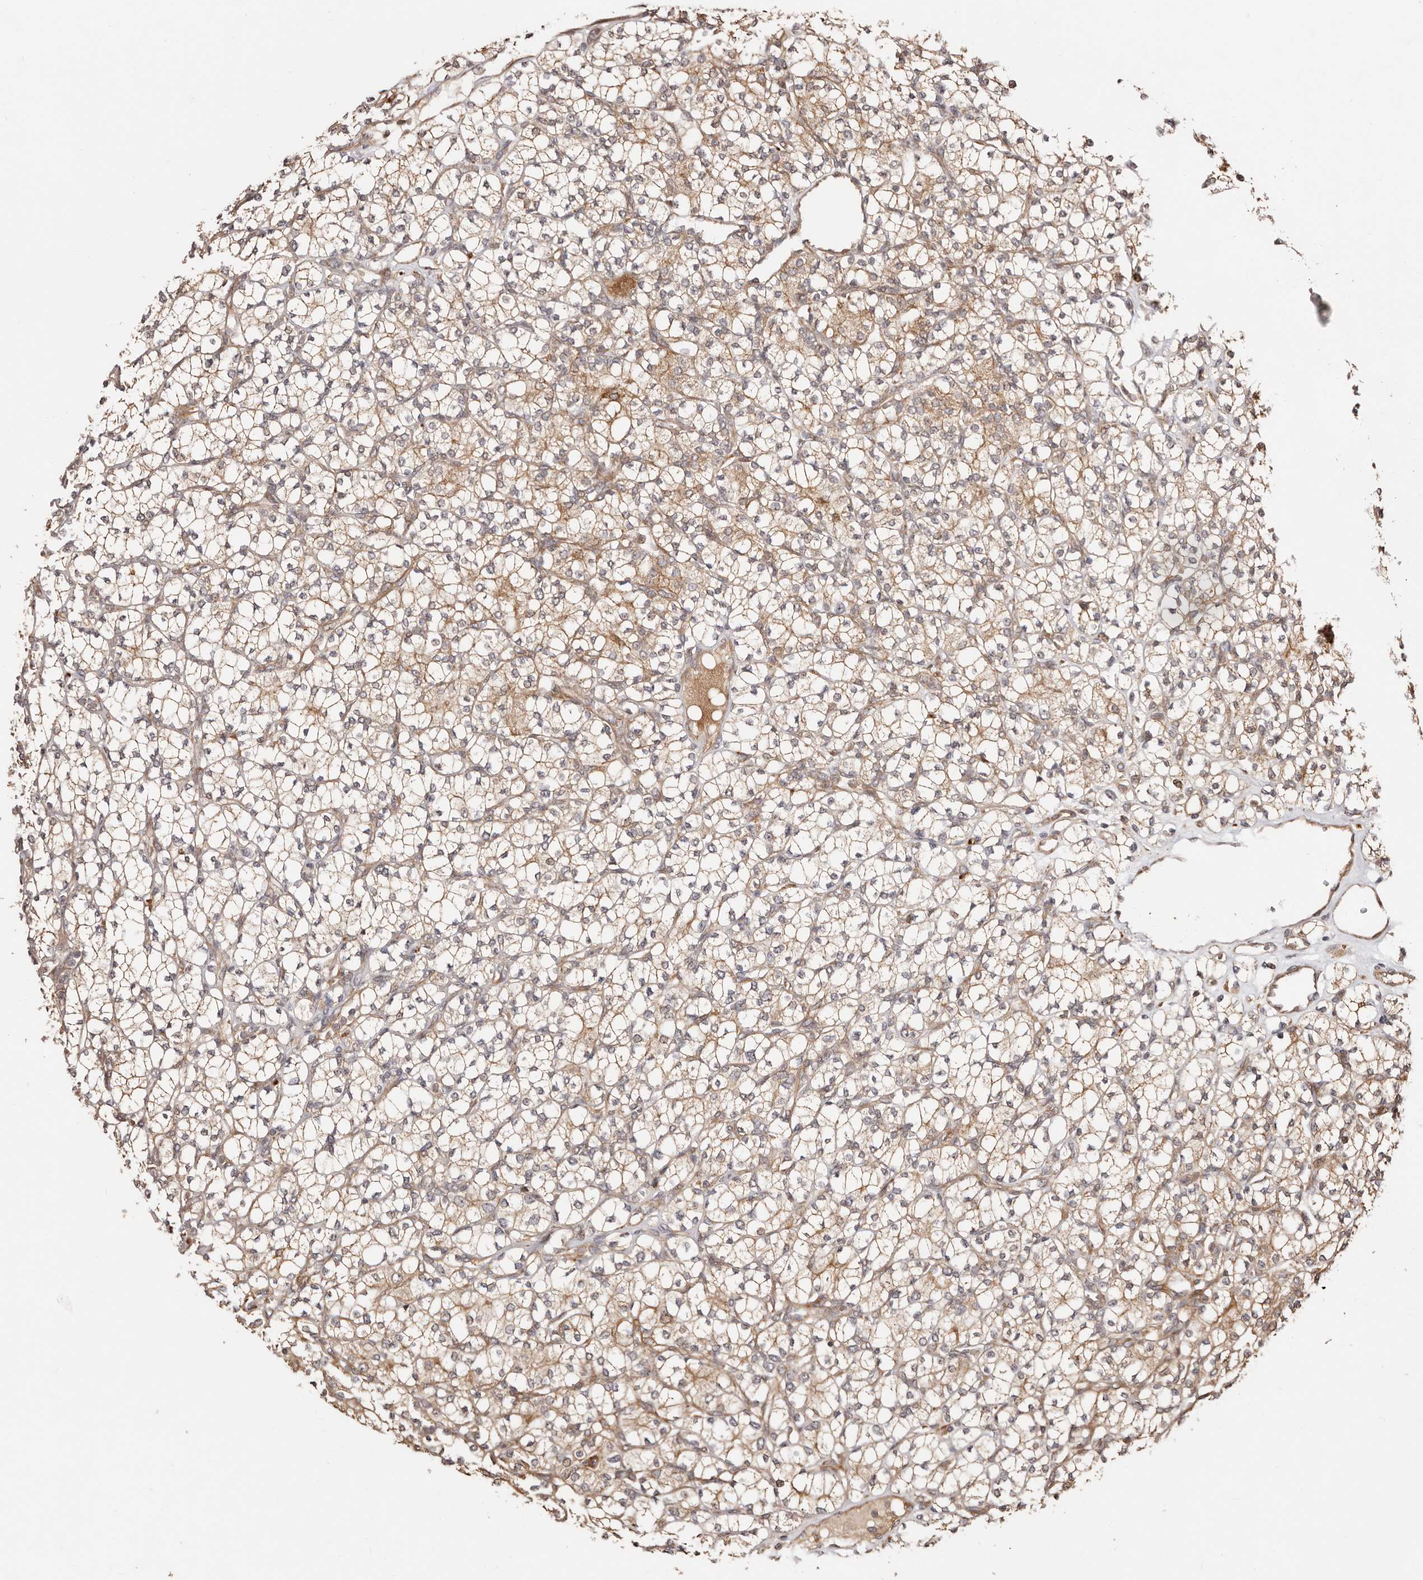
{"staining": {"intensity": "moderate", "quantity": ">75%", "location": "cytoplasmic/membranous"}, "tissue": "renal cancer", "cell_type": "Tumor cells", "image_type": "cancer", "snomed": [{"axis": "morphology", "description": "Adenocarcinoma, NOS"}, {"axis": "topography", "description": "Kidney"}], "caption": "The immunohistochemical stain labels moderate cytoplasmic/membranous expression in tumor cells of renal cancer tissue. (DAB (3,3'-diaminobenzidine) IHC, brown staining for protein, blue staining for nuclei).", "gene": "PTPN22", "patient": {"sex": "male", "age": 77}}